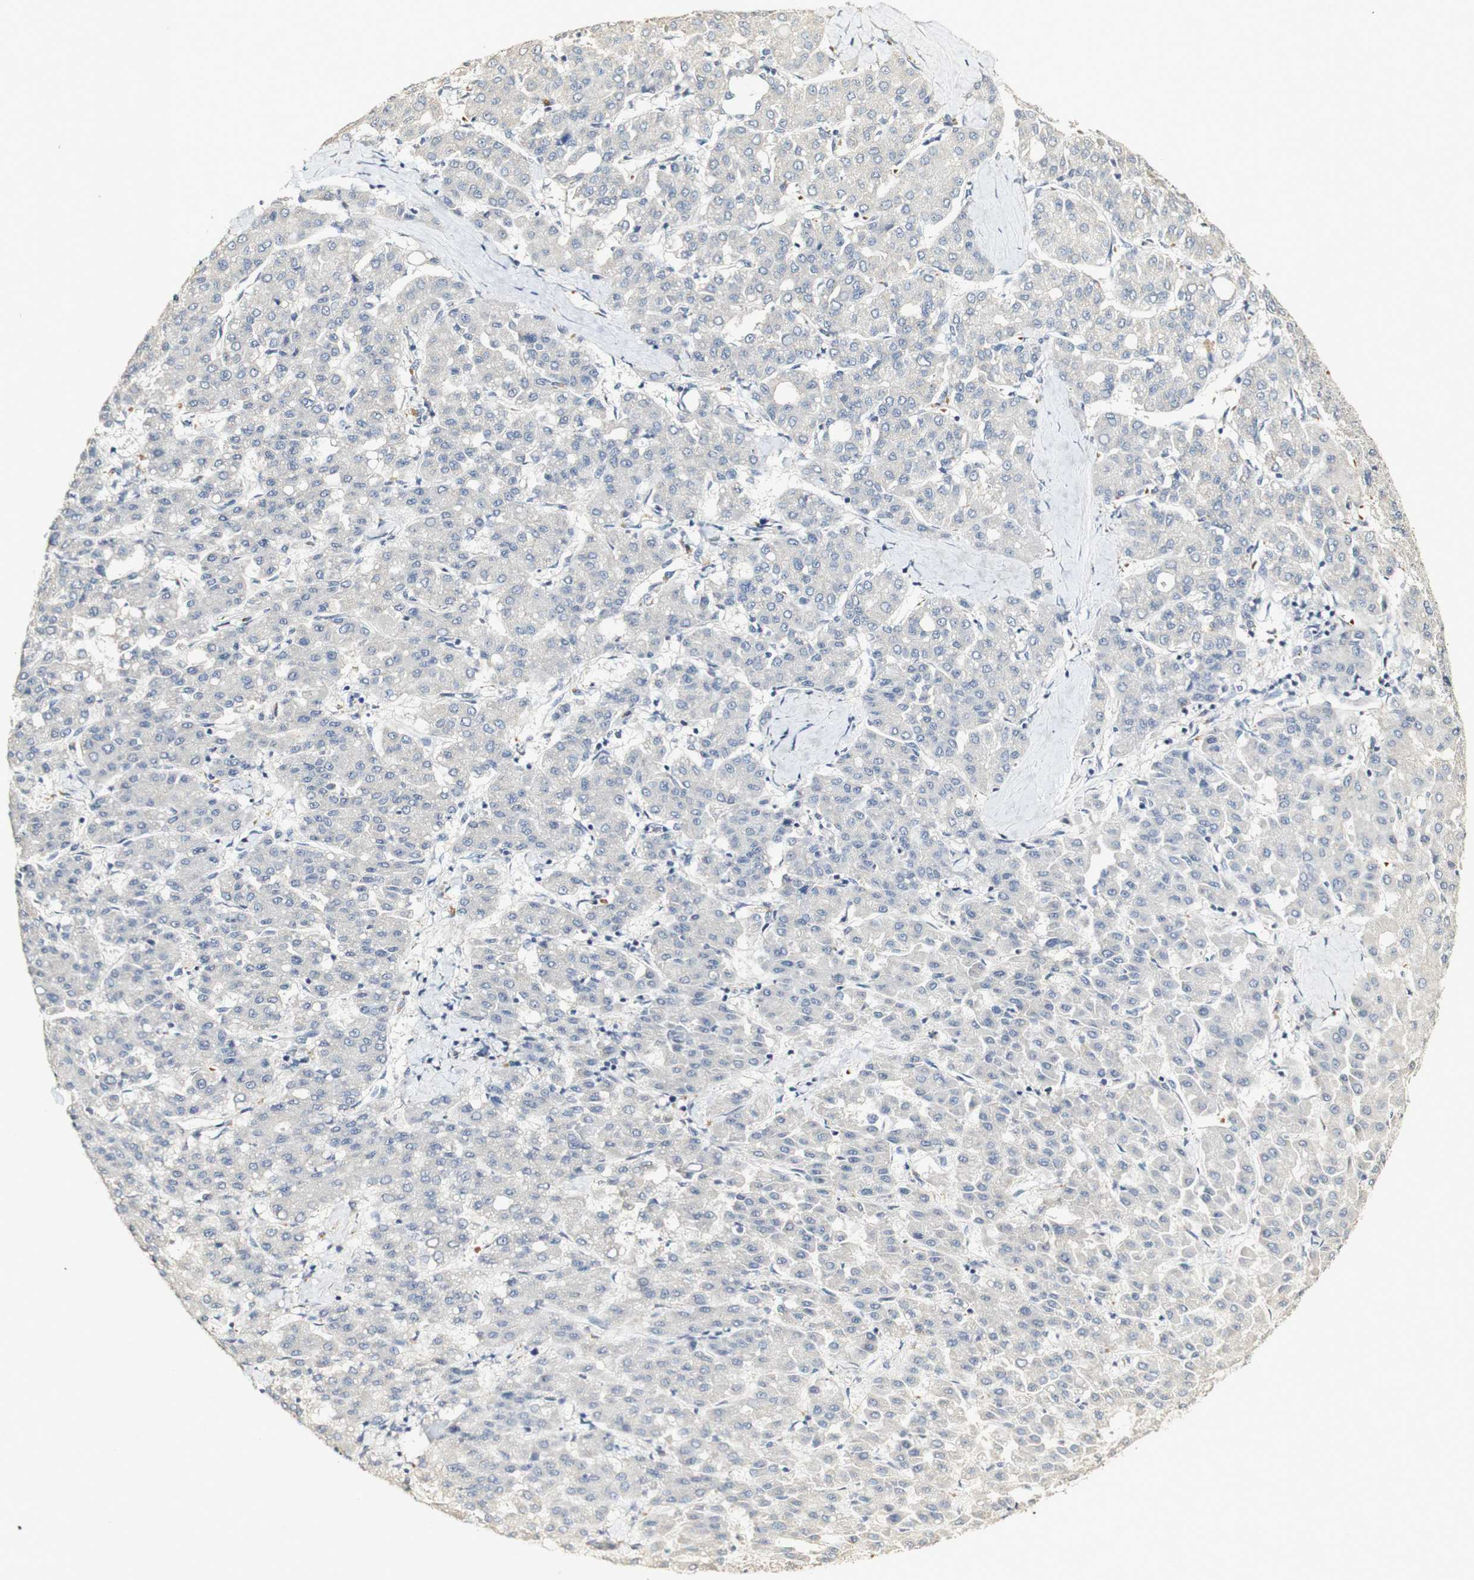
{"staining": {"intensity": "negative", "quantity": "none", "location": "none"}, "tissue": "liver cancer", "cell_type": "Tumor cells", "image_type": "cancer", "snomed": [{"axis": "morphology", "description": "Carcinoma, Hepatocellular, NOS"}, {"axis": "topography", "description": "Liver"}], "caption": "The photomicrograph exhibits no significant staining in tumor cells of liver hepatocellular carcinoma.", "gene": "SYT7", "patient": {"sex": "male", "age": 65}}